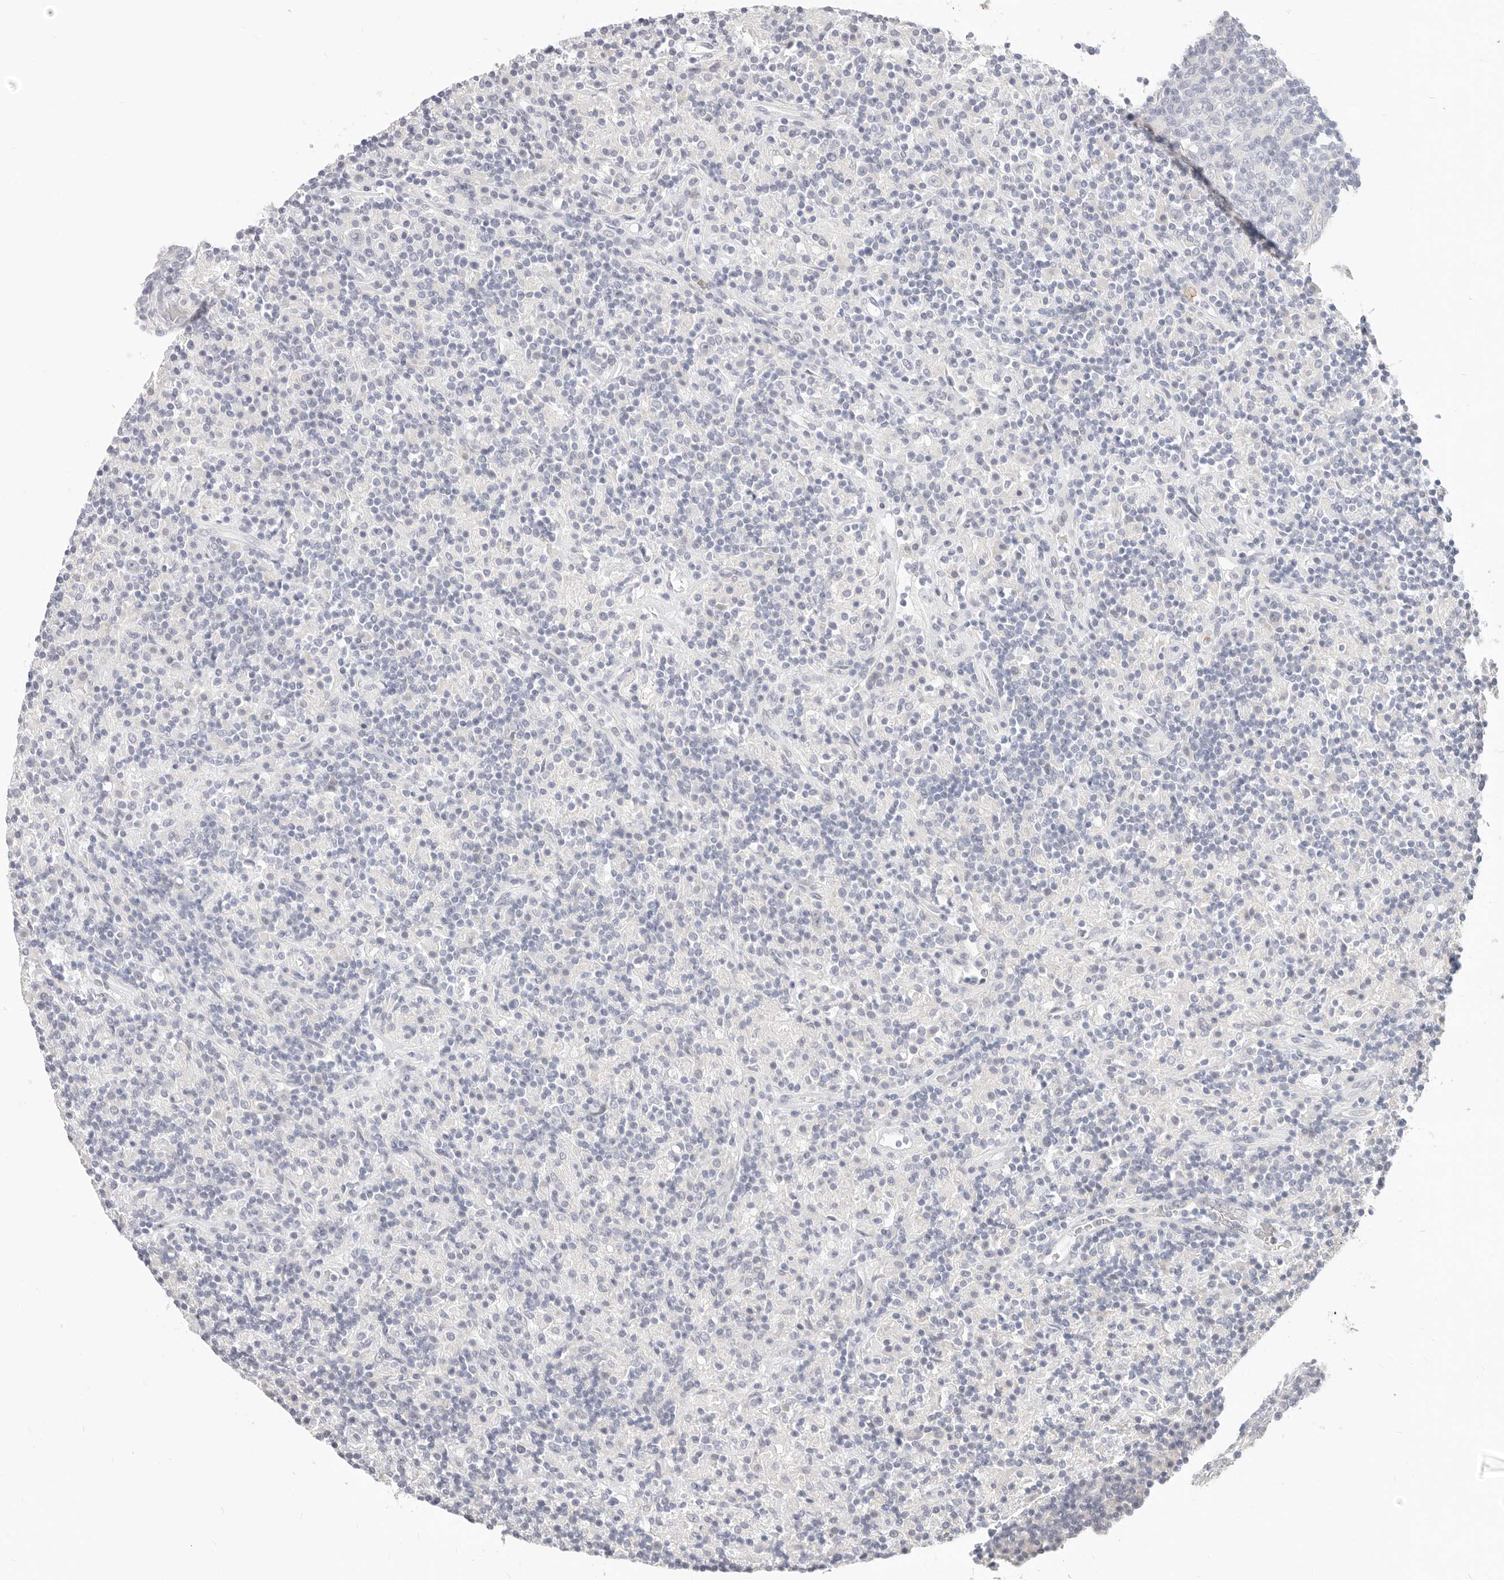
{"staining": {"intensity": "negative", "quantity": "none", "location": "none"}, "tissue": "lymphoma", "cell_type": "Tumor cells", "image_type": "cancer", "snomed": [{"axis": "morphology", "description": "Hodgkin's disease, NOS"}, {"axis": "topography", "description": "Lymph node"}], "caption": "The histopathology image reveals no significant expression in tumor cells of lymphoma.", "gene": "ASCL1", "patient": {"sex": "male", "age": 70}}